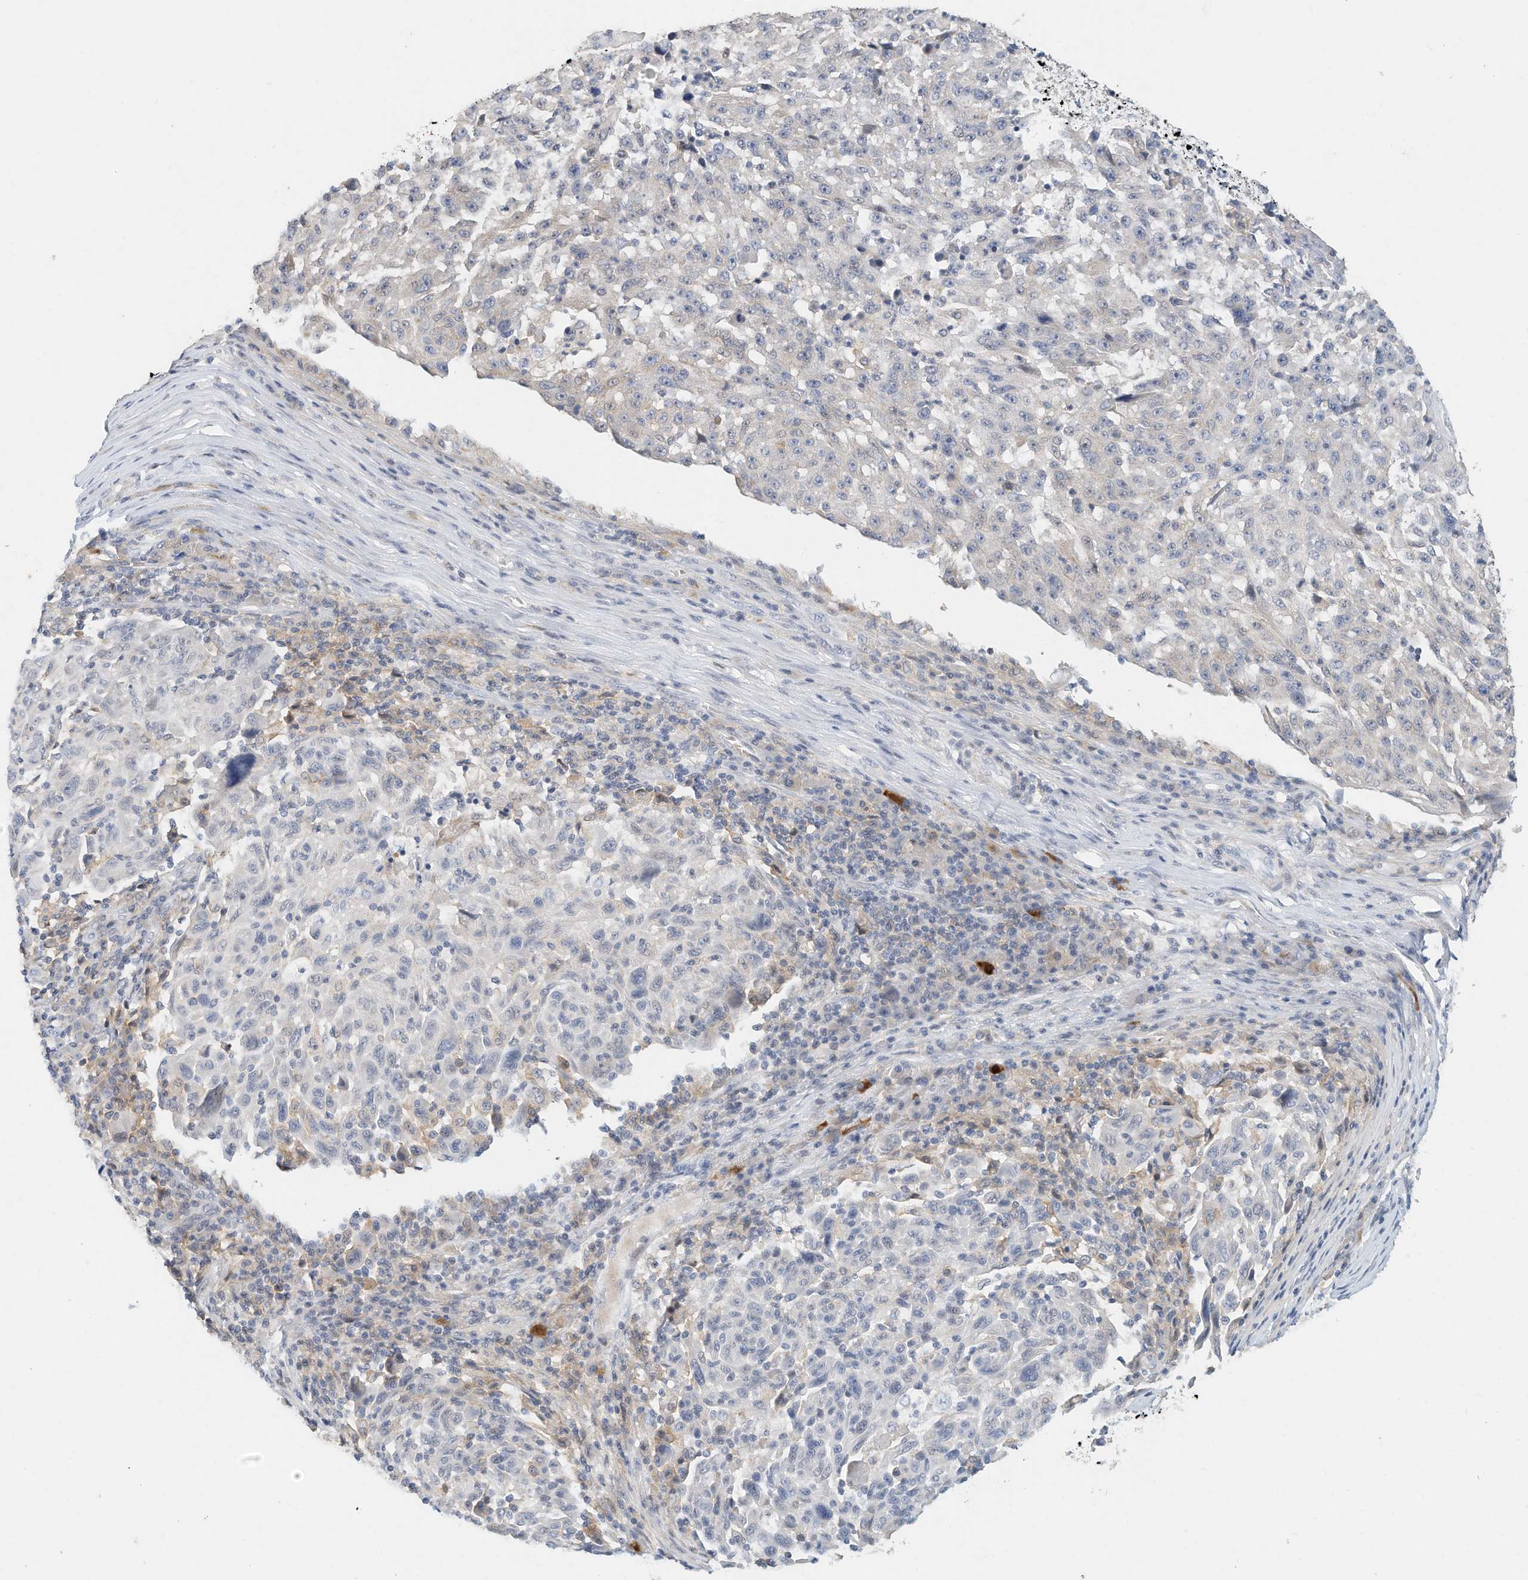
{"staining": {"intensity": "negative", "quantity": "none", "location": "none"}, "tissue": "melanoma", "cell_type": "Tumor cells", "image_type": "cancer", "snomed": [{"axis": "morphology", "description": "Malignant melanoma, NOS"}, {"axis": "topography", "description": "Skin"}], "caption": "This micrograph is of malignant melanoma stained with immunohistochemistry (IHC) to label a protein in brown with the nuclei are counter-stained blue. There is no staining in tumor cells.", "gene": "MICAL1", "patient": {"sex": "male", "age": 53}}